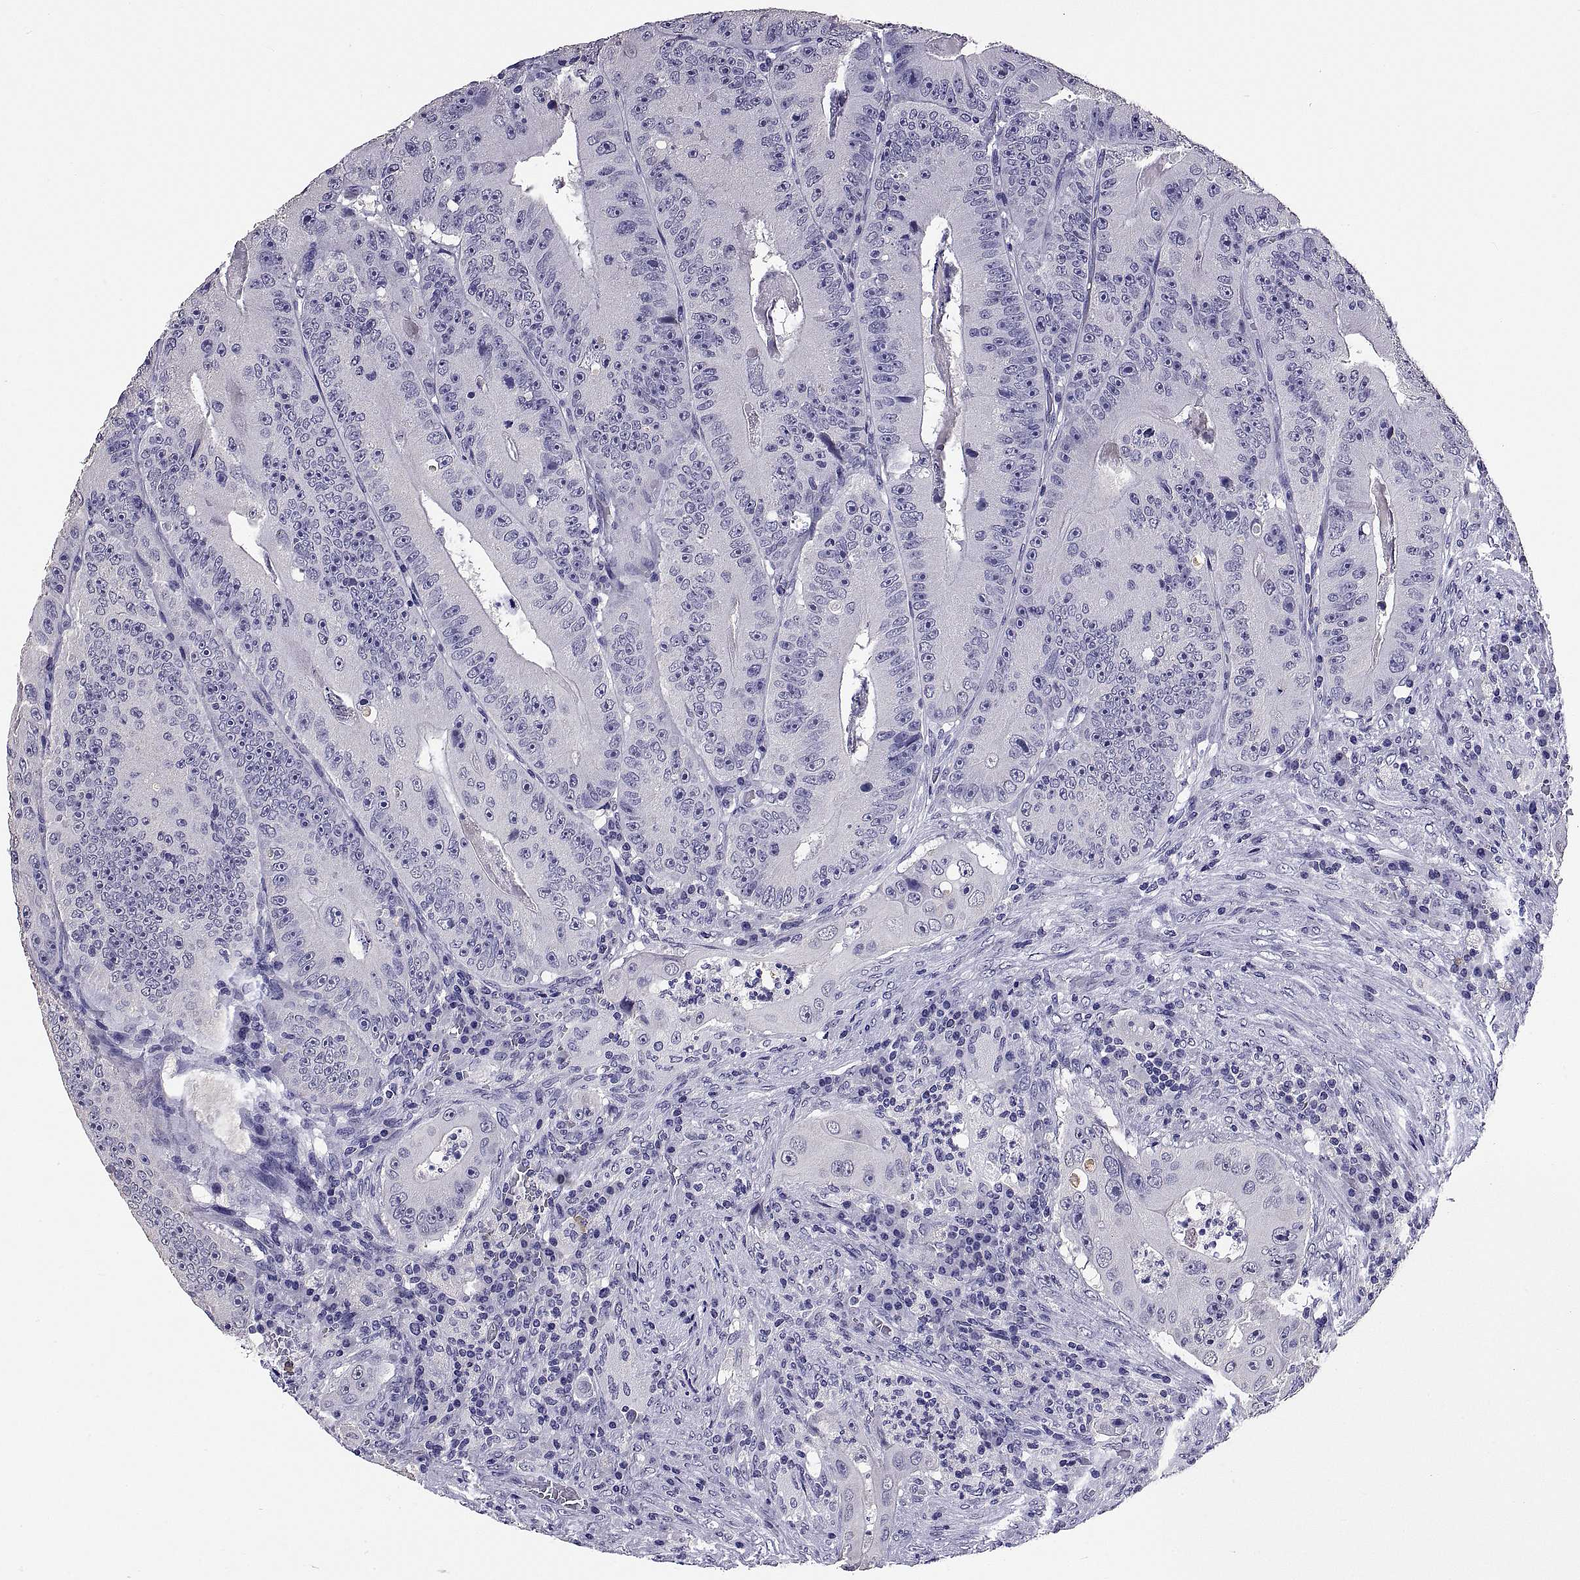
{"staining": {"intensity": "negative", "quantity": "none", "location": "none"}, "tissue": "colorectal cancer", "cell_type": "Tumor cells", "image_type": "cancer", "snomed": [{"axis": "morphology", "description": "Adenocarcinoma, NOS"}, {"axis": "topography", "description": "Colon"}], "caption": "Immunohistochemical staining of adenocarcinoma (colorectal) demonstrates no significant staining in tumor cells.", "gene": "TGFBR3L", "patient": {"sex": "female", "age": 86}}